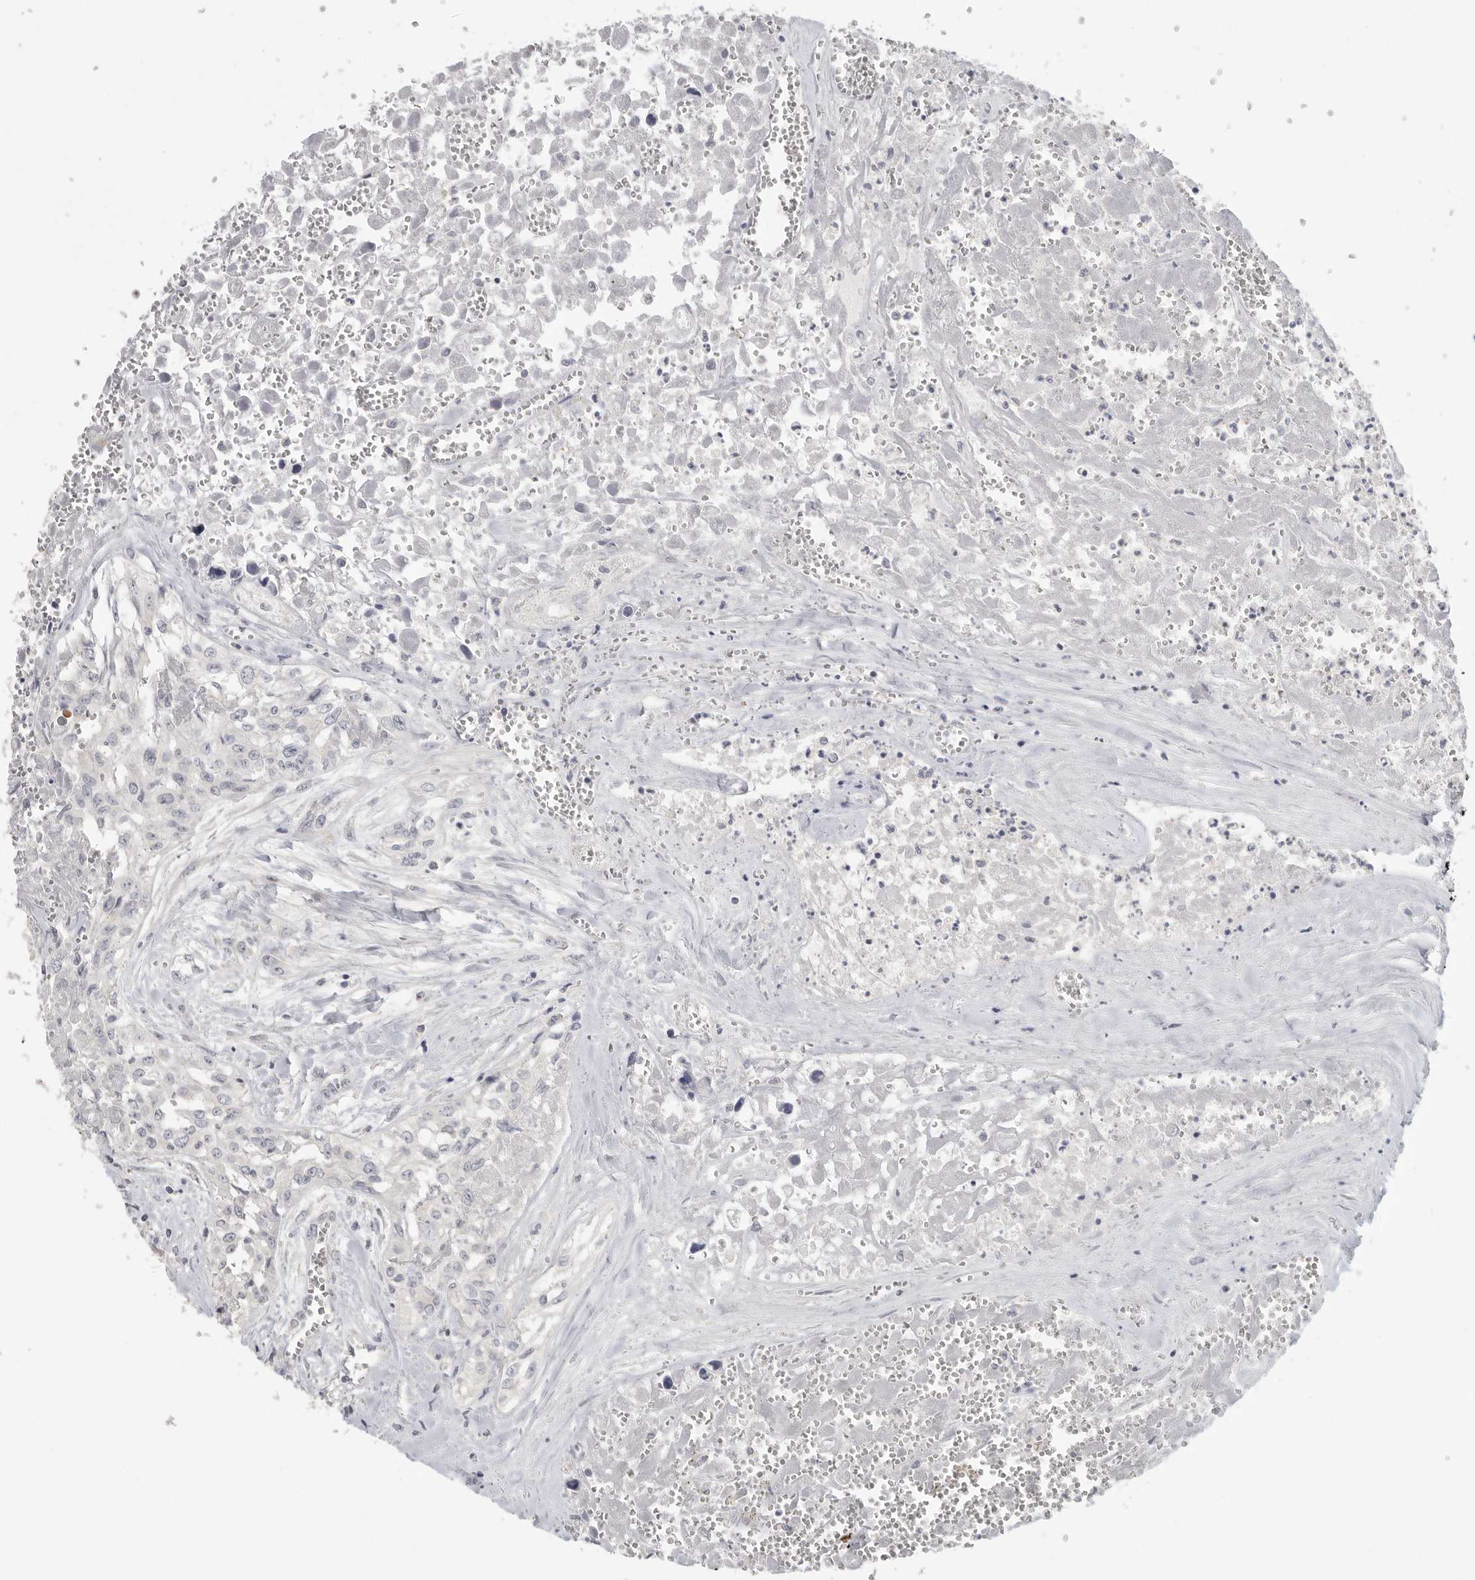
{"staining": {"intensity": "negative", "quantity": "none", "location": "none"}, "tissue": "testis cancer", "cell_type": "Tumor cells", "image_type": "cancer", "snomed": [{"axis": "morphology", "description": "Carcinoma, Embryonal, NOS"}, {"axis": "topography", "description": "Testis"}], "caption": "A photomicrograph of human embryonal carcinoma (testis) is negative for staining in tumor cells. (DAB (3,3'-diaminobenzidine) immunohistochemistry, high magnification).", "gene": "DNAJC11", "patient": {"sex": "male", "age": 31}}